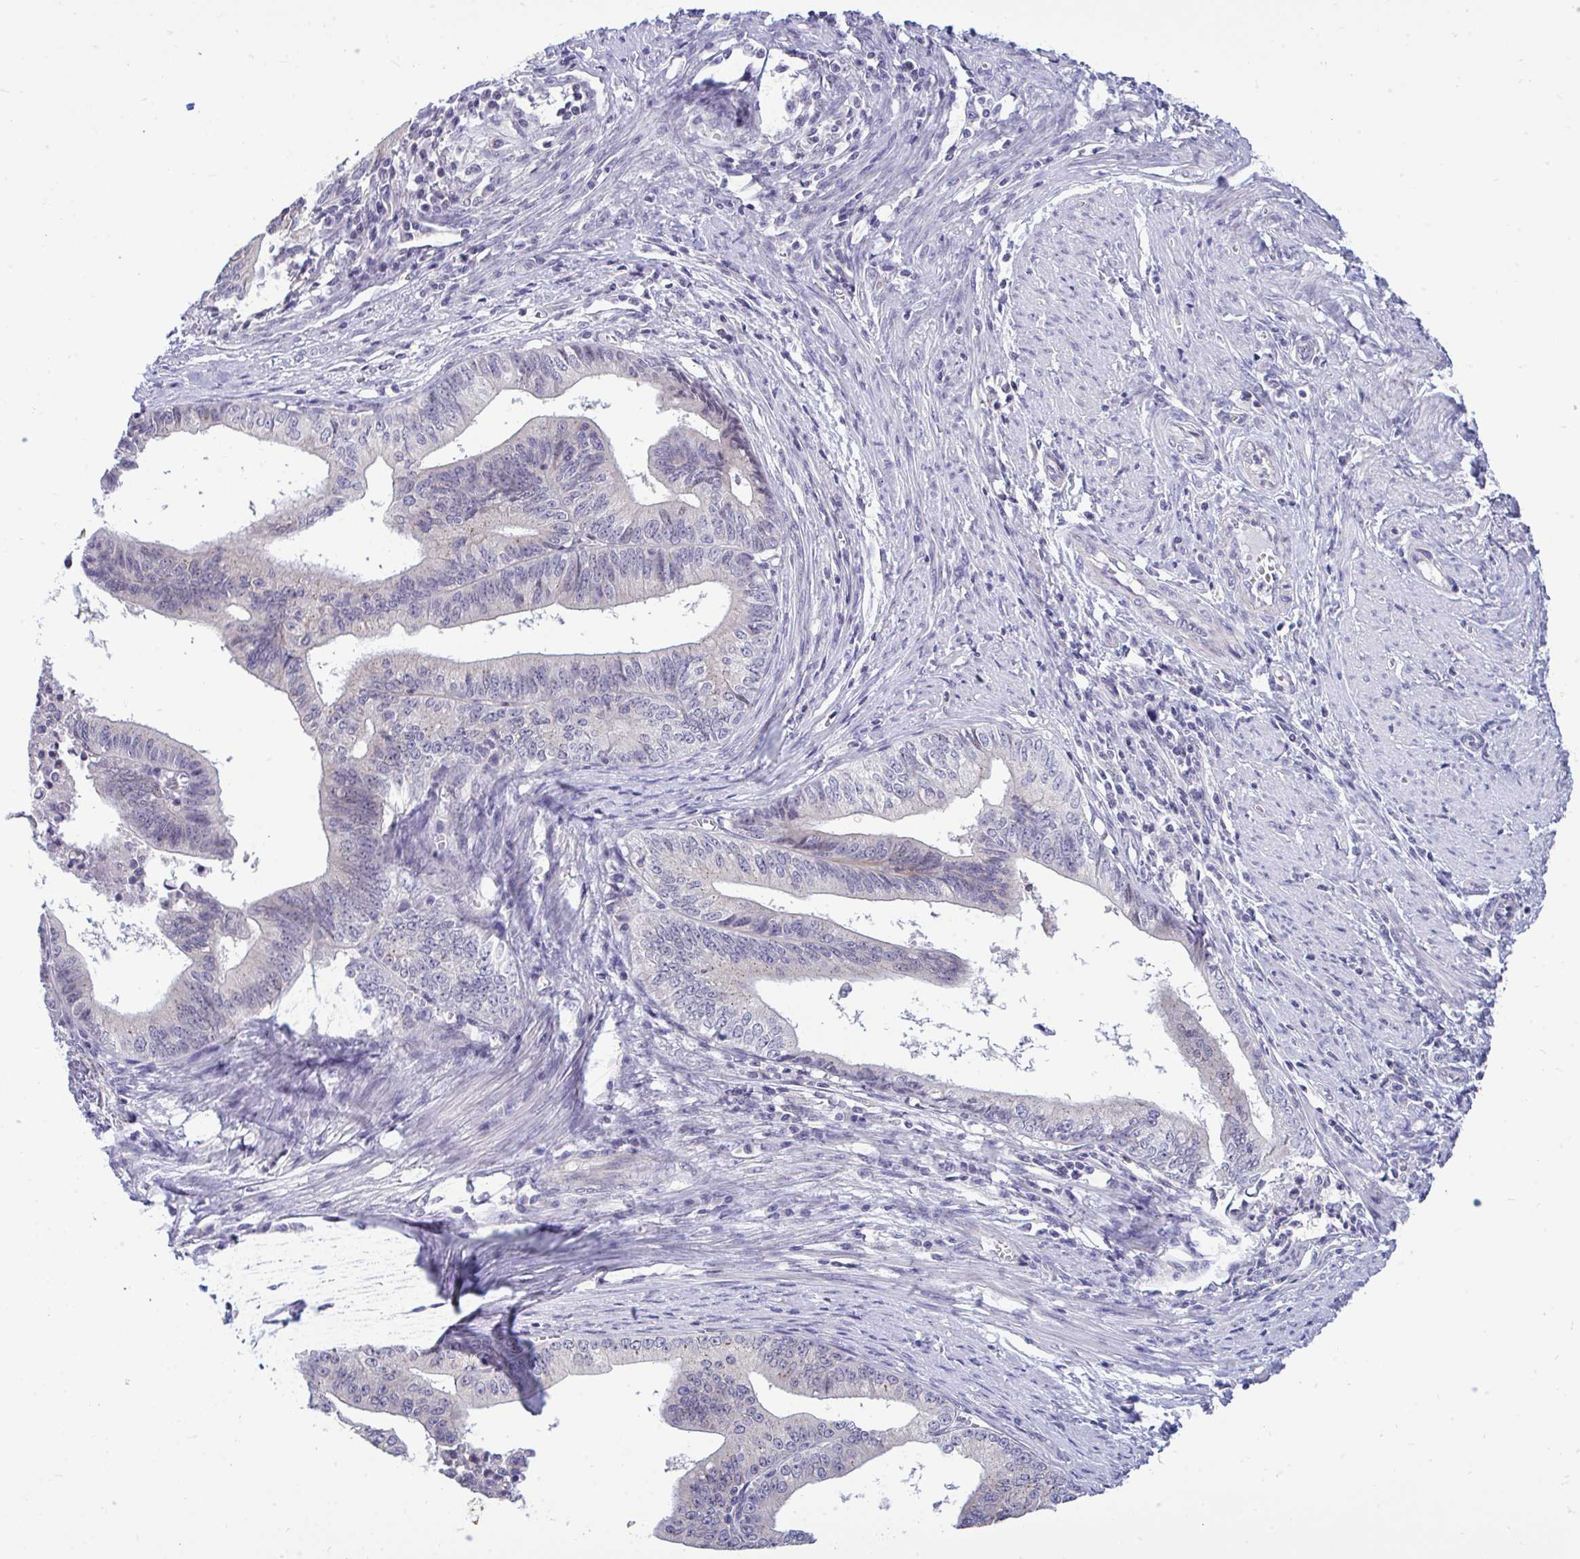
{"staining": {"intensity": "negative", "quantity": "none", "location": "none"}, "tissue": "endometrial cancer", "cell_type": "Tumor cells", "image_type": "cancer", "snomed": [{"axis": "morphology", "description": "Adenocarcinoma, NOS"}, {"axis": "topography", "description": "Endometrium"}], "caption": "The photomicrograph demonstrates no staining of tumor cells in endometrial cancer.", "gene": "PIGK", "patient": {"sex": "female", "age": 65}}